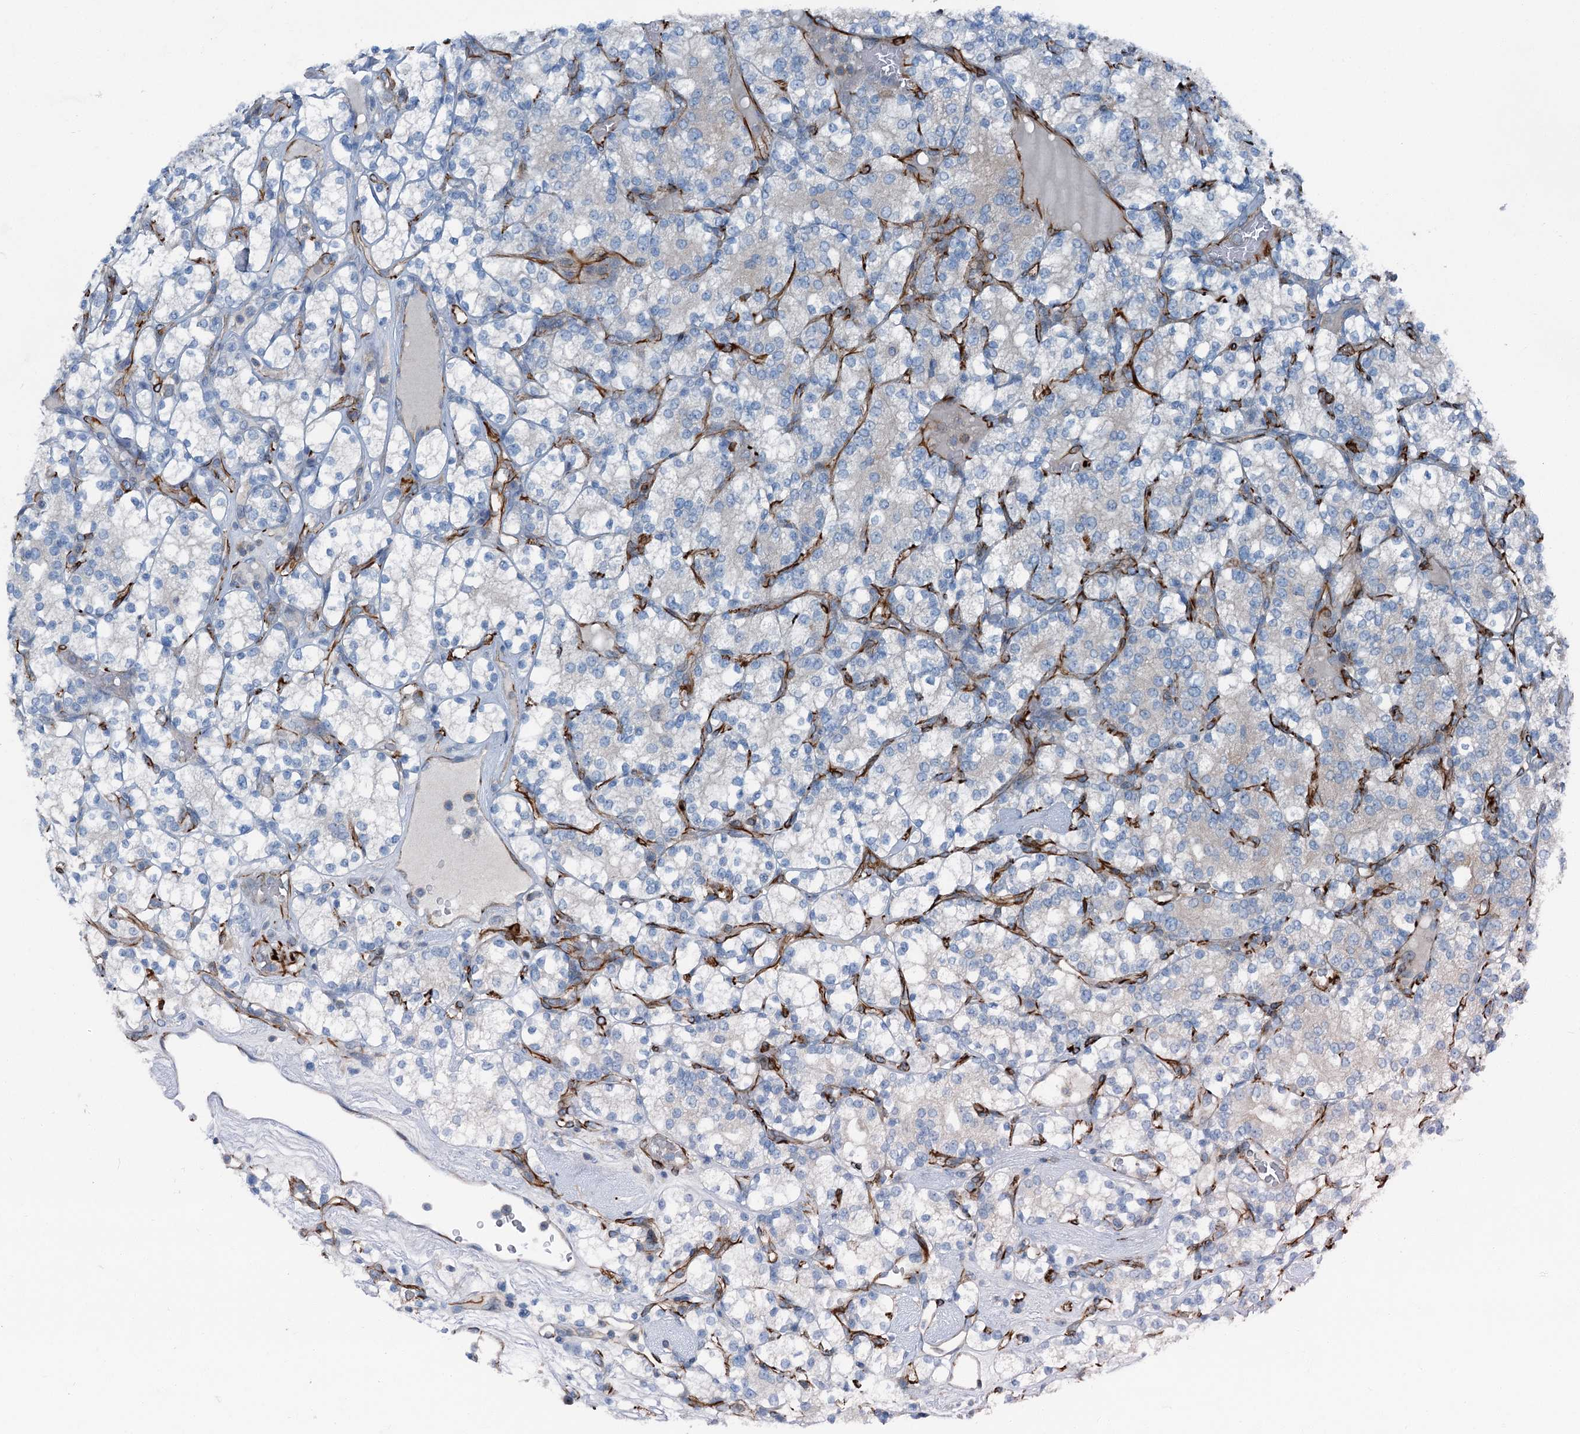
{"staining": {"intensity": "negative", "quantity": "none", "location": "none"}, "tissue": "renal cancer", "cell_type": "Tumor cells", "image_type": "cancer", "snomed": [{"axis": "morphology", "description": "Adenocarcinoma, NOS"}, {"axis": "topography", "description": "Kidney"}], "caption": "Immunohistochemistry image of human adenocarcinoma (renal) stained for a protein (brown), which exhibits no staining in tumor cells. The staining was performed using DAB (3,3'-diaminobenzidine) to visualize the protein expression in brown, while the nuclei were stained in blue with hematoxylin (Magnification: 20x).", "gene": "AXL", "patient": {"sex": "male", "age": 77}}